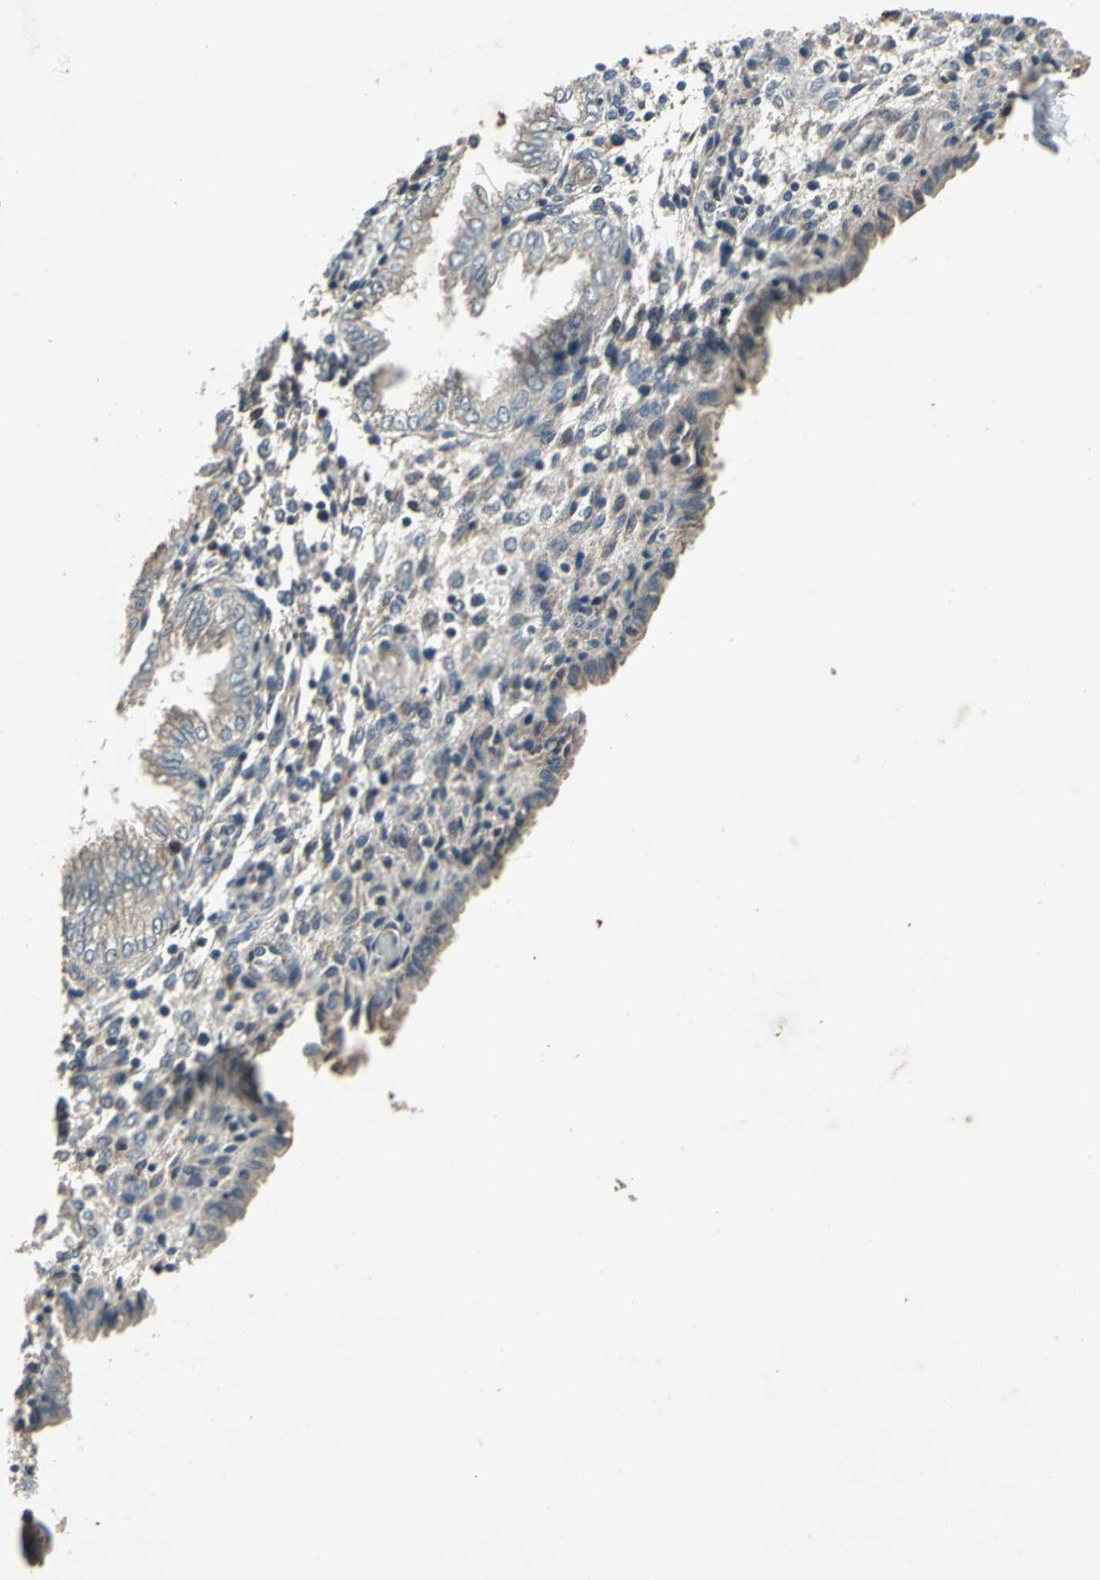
{"staining": {"intensity": "moderate", "quantity": "25%-75%", "location": "cytoplasmic/membranous"}, "tissue": "endometrium", "cell_type": "Cells in endometrial stroma", "image_type": "normal", "snomed": [{"axis": "morphology", "description": "Normal tissue, NOS"}, {"axis": "topography", "description": "Endometrium"}], "caption": "This is a histology image of IHC staining of benign endometrium, which shows moderate expression in the cytoplasmic/membranous of cells in endometrial stroma.", "gene": "SEPTIN4", "patient": {"sex": "female", "age": 33}}